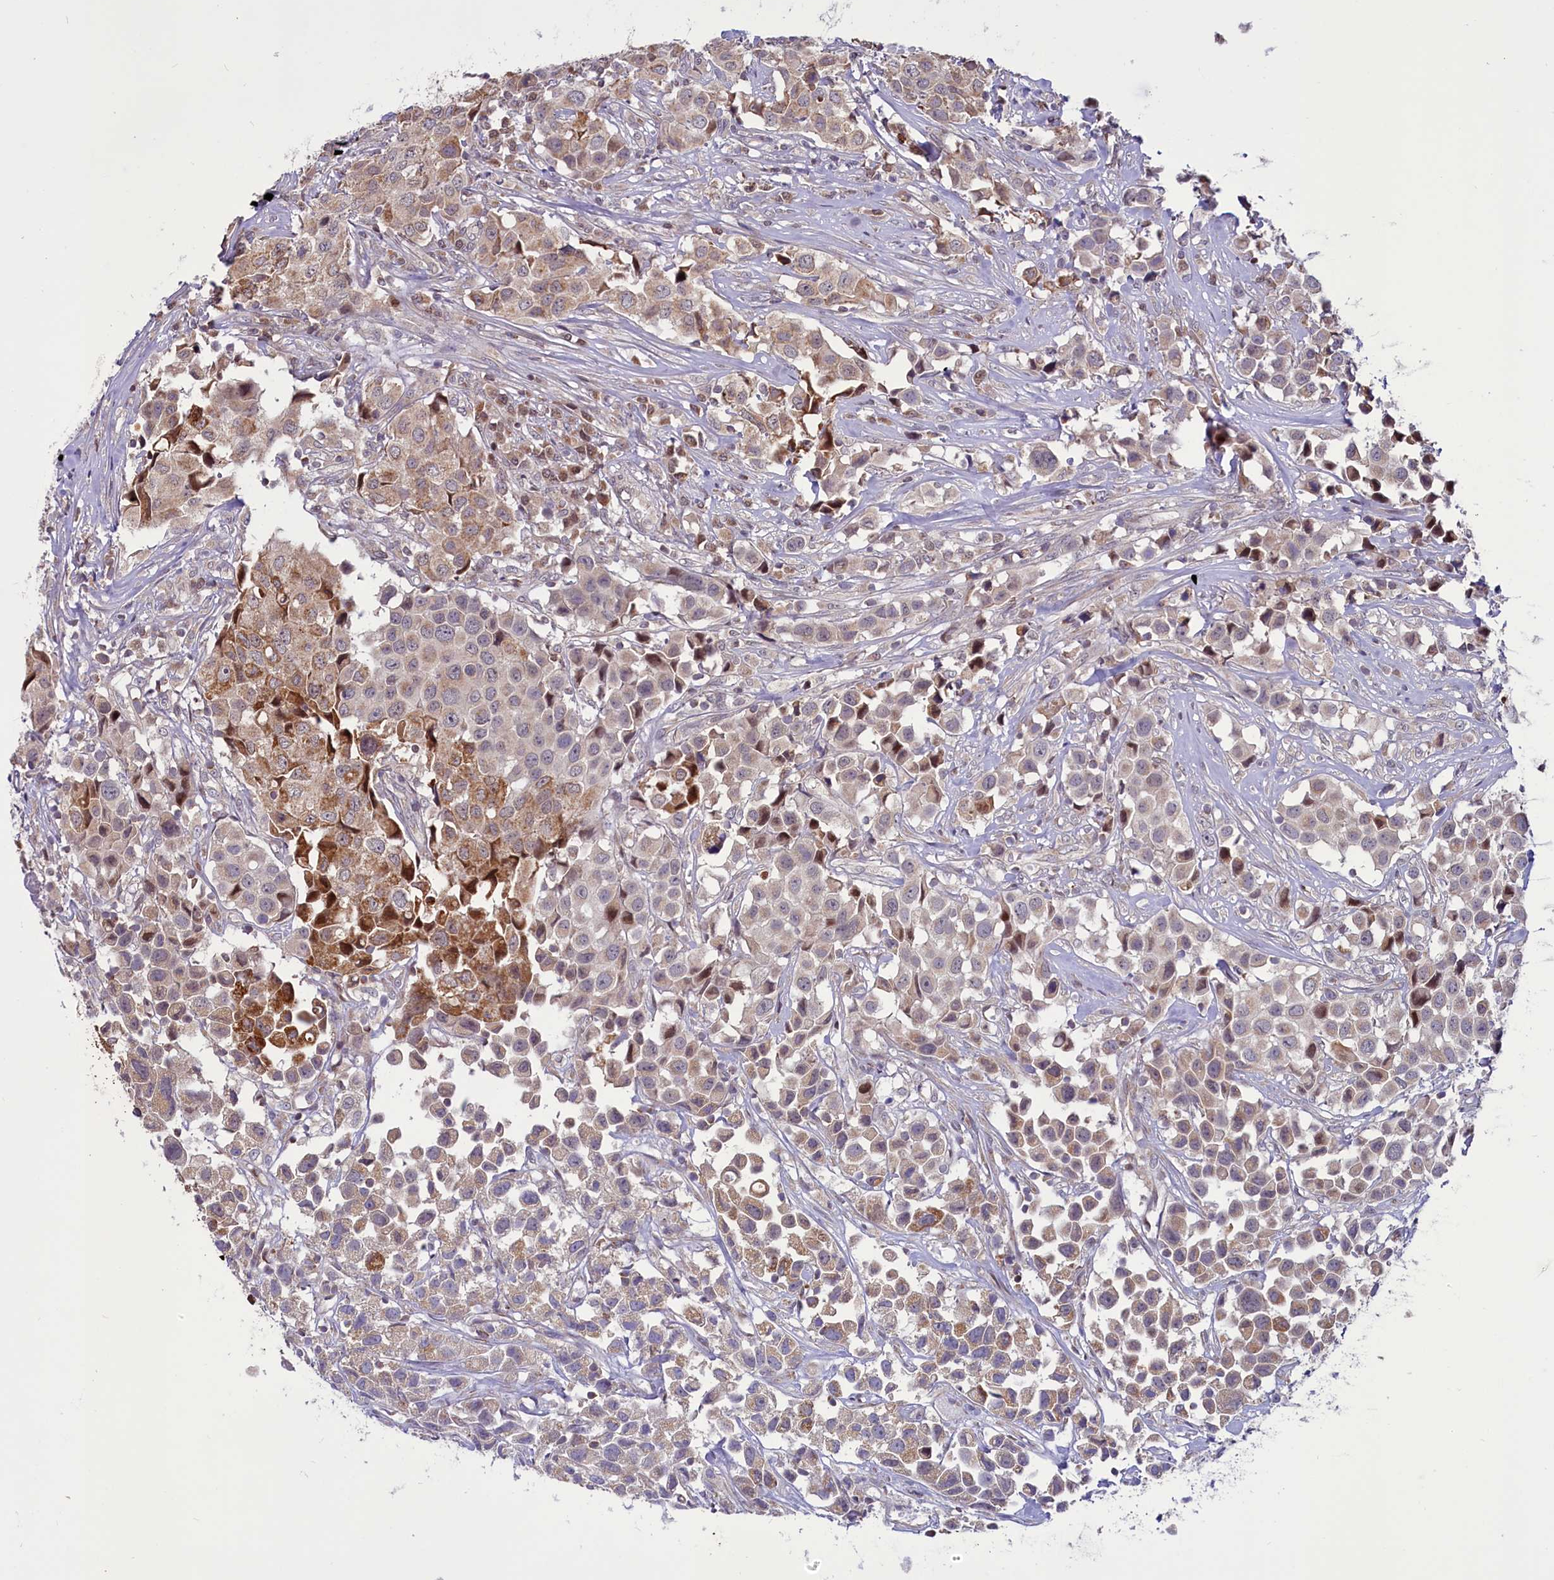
{"staining": {"intensity": "moderate", "quantity": "25%-75%", "location": "cytoplasmic/membranous,nuclear"}, "tissue": "urothelial cancer", "cell_type": "Tumor cells", "image_type": "cancer", "snomed": [{"axis": "morphology", "description": "Urothelial carcinoma, High grade"}, {"axis": "topography", "description": "Urinary bladder"}], "caption": "Urothelial cancer stained with a brown dye reveals moderate cytoplasmic/membranous and nuclear positive expression in about 25%-75% of tumor cells.", "gene": "PHC3", "patient": {"sex": "female", "age": 75}}